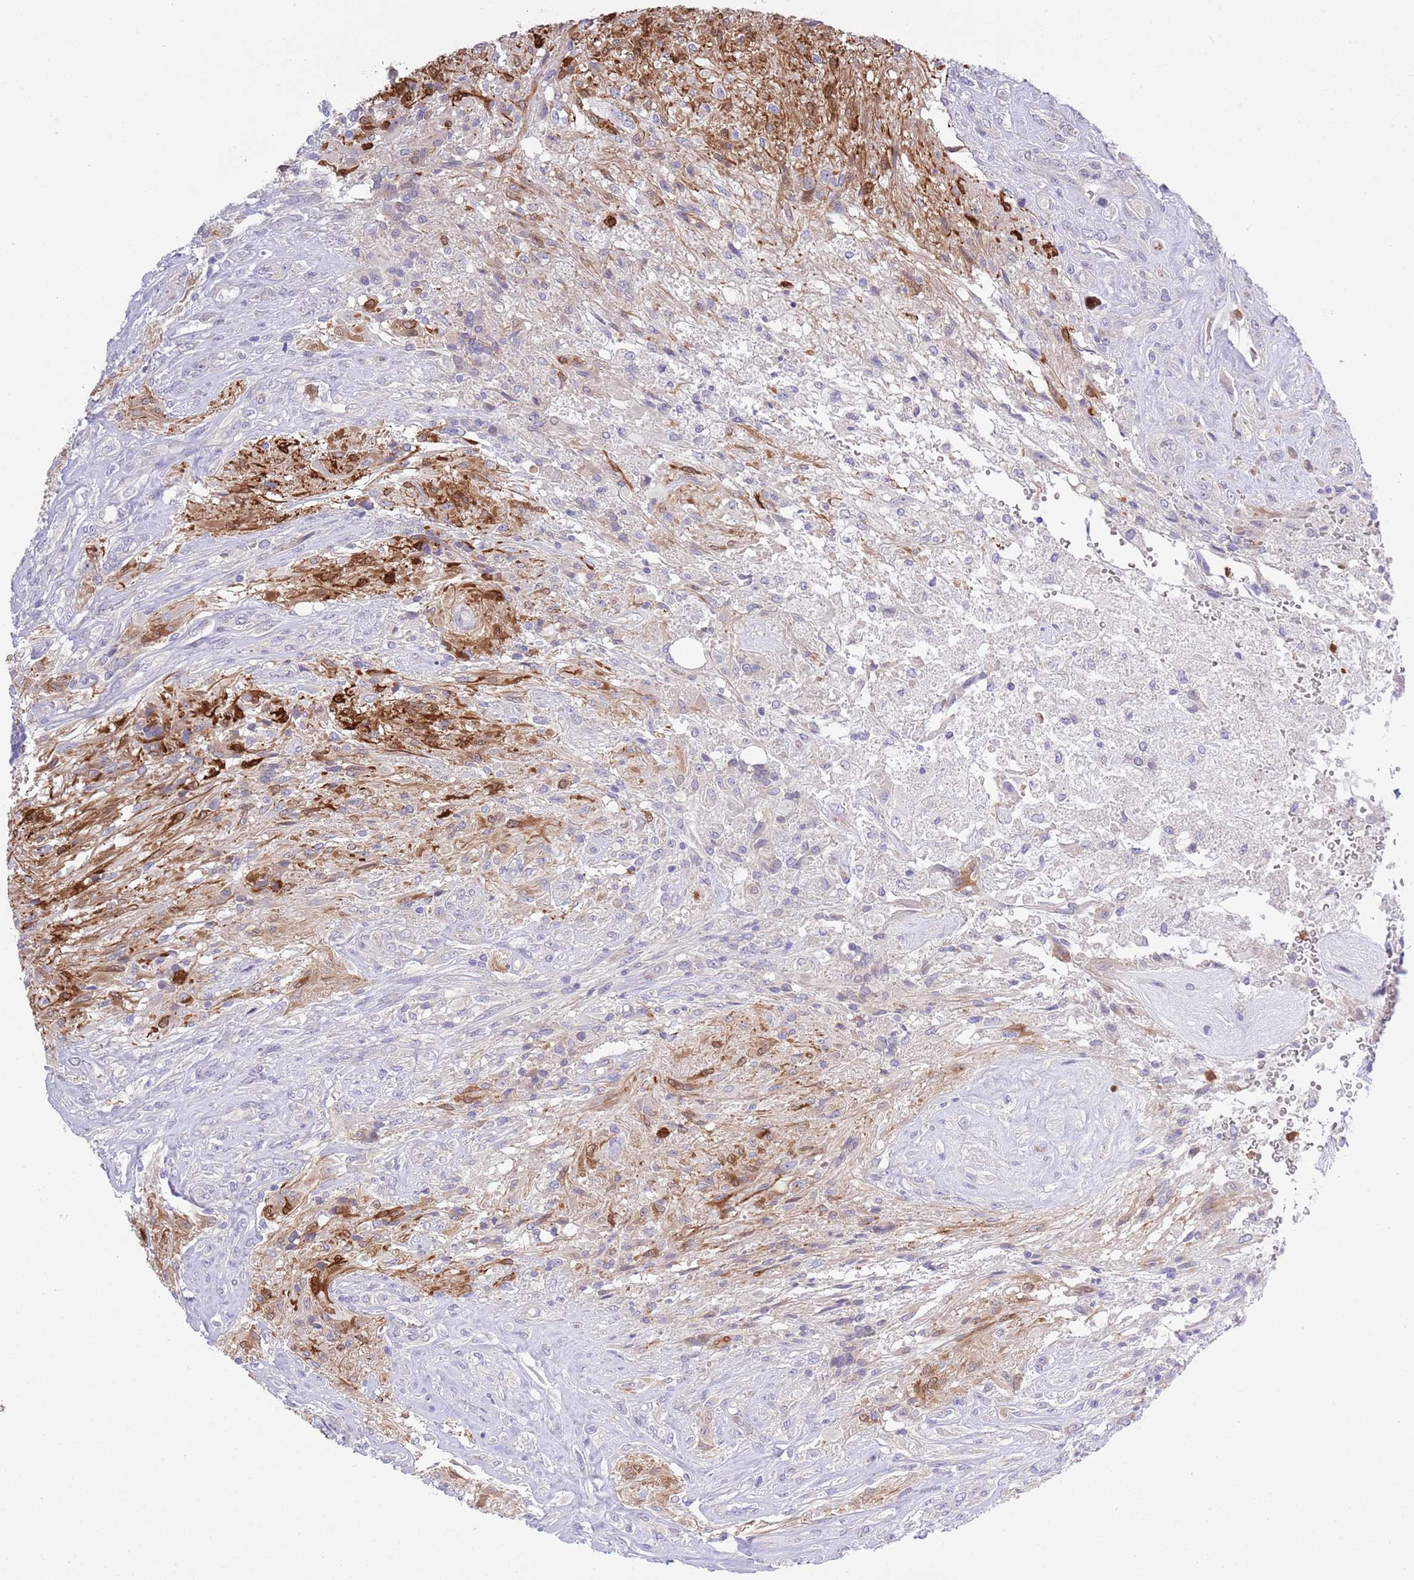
{"staining": {"intensity": "negative", "quantity": "none", "location": "none"}, "tissue": "glioma", "cell_type": "Tumor cells", "image_type": "cancer", "snomed": [{"axis": "morphology", "description": "Glioma, malignant, High grade"}, {"axis": "topography", "description": "Brain"}], "caption": "The histopathology image shows no significant expression in tumor cells of malignant high-grade glioma.", "gene": "ZFP2", "patient": {"sex": "male", "age": 56}}